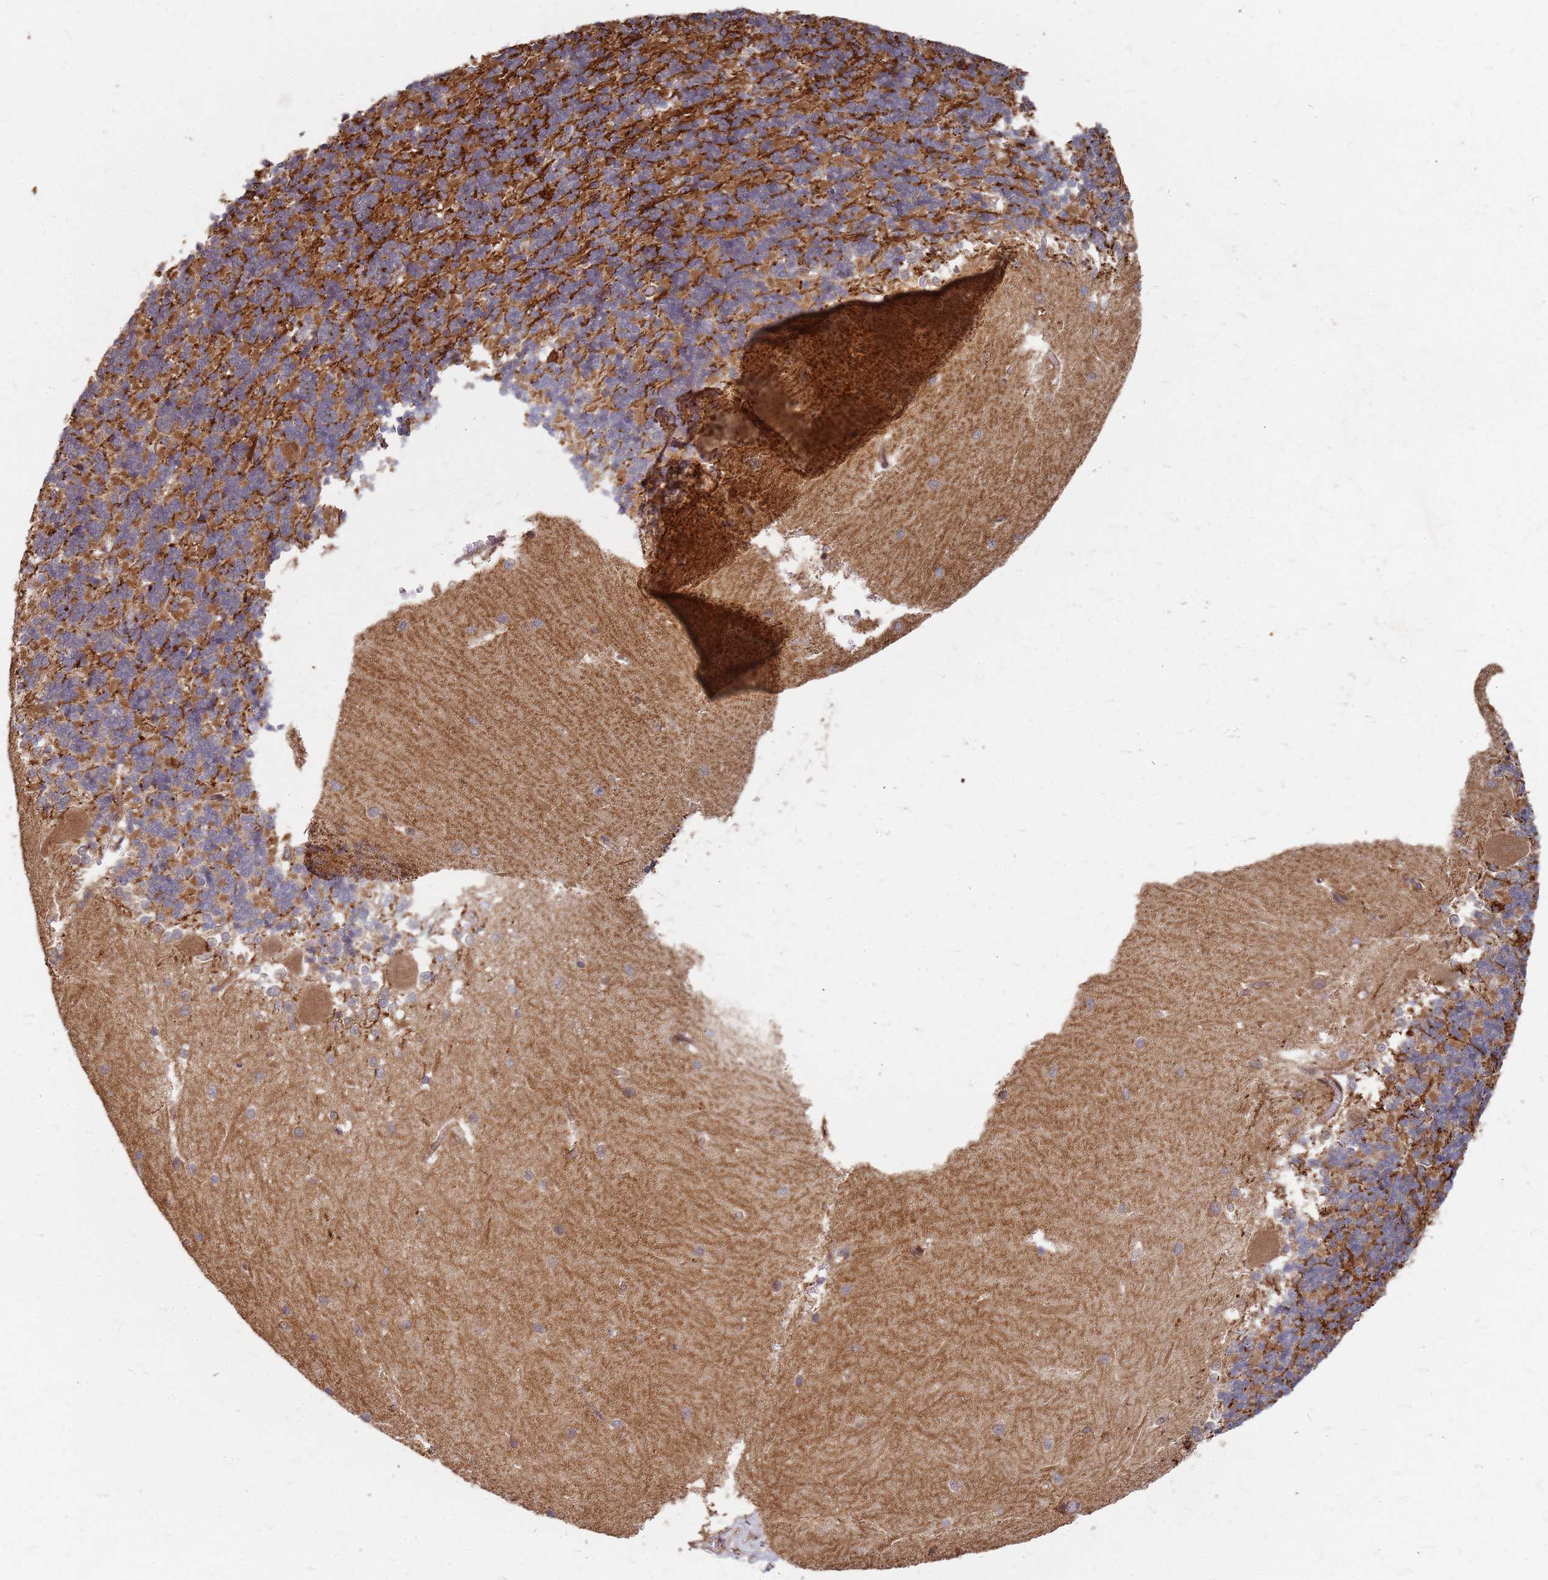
{"staining": {"intensity": "strong", "quantity": "25%-75%", "location": "cytoplasmic/membranous"}, "tissue": "cerebellum", "cell_type": "Cells in granular layer", "image_type": "normal", "snomed": [{"axis": "morphology", "description": "Normal tissue, NOS"}, {"axis": "topography", "description": "Cerebellum"}], "caption": "Cerebellum stained for a protein (brown) shows strong cytoplasmic/membranous positive expression in approximately 25%-75% of cells in granular layer.", "gene": "TRABD", "patient": {"sex": "male", "age": 37}}